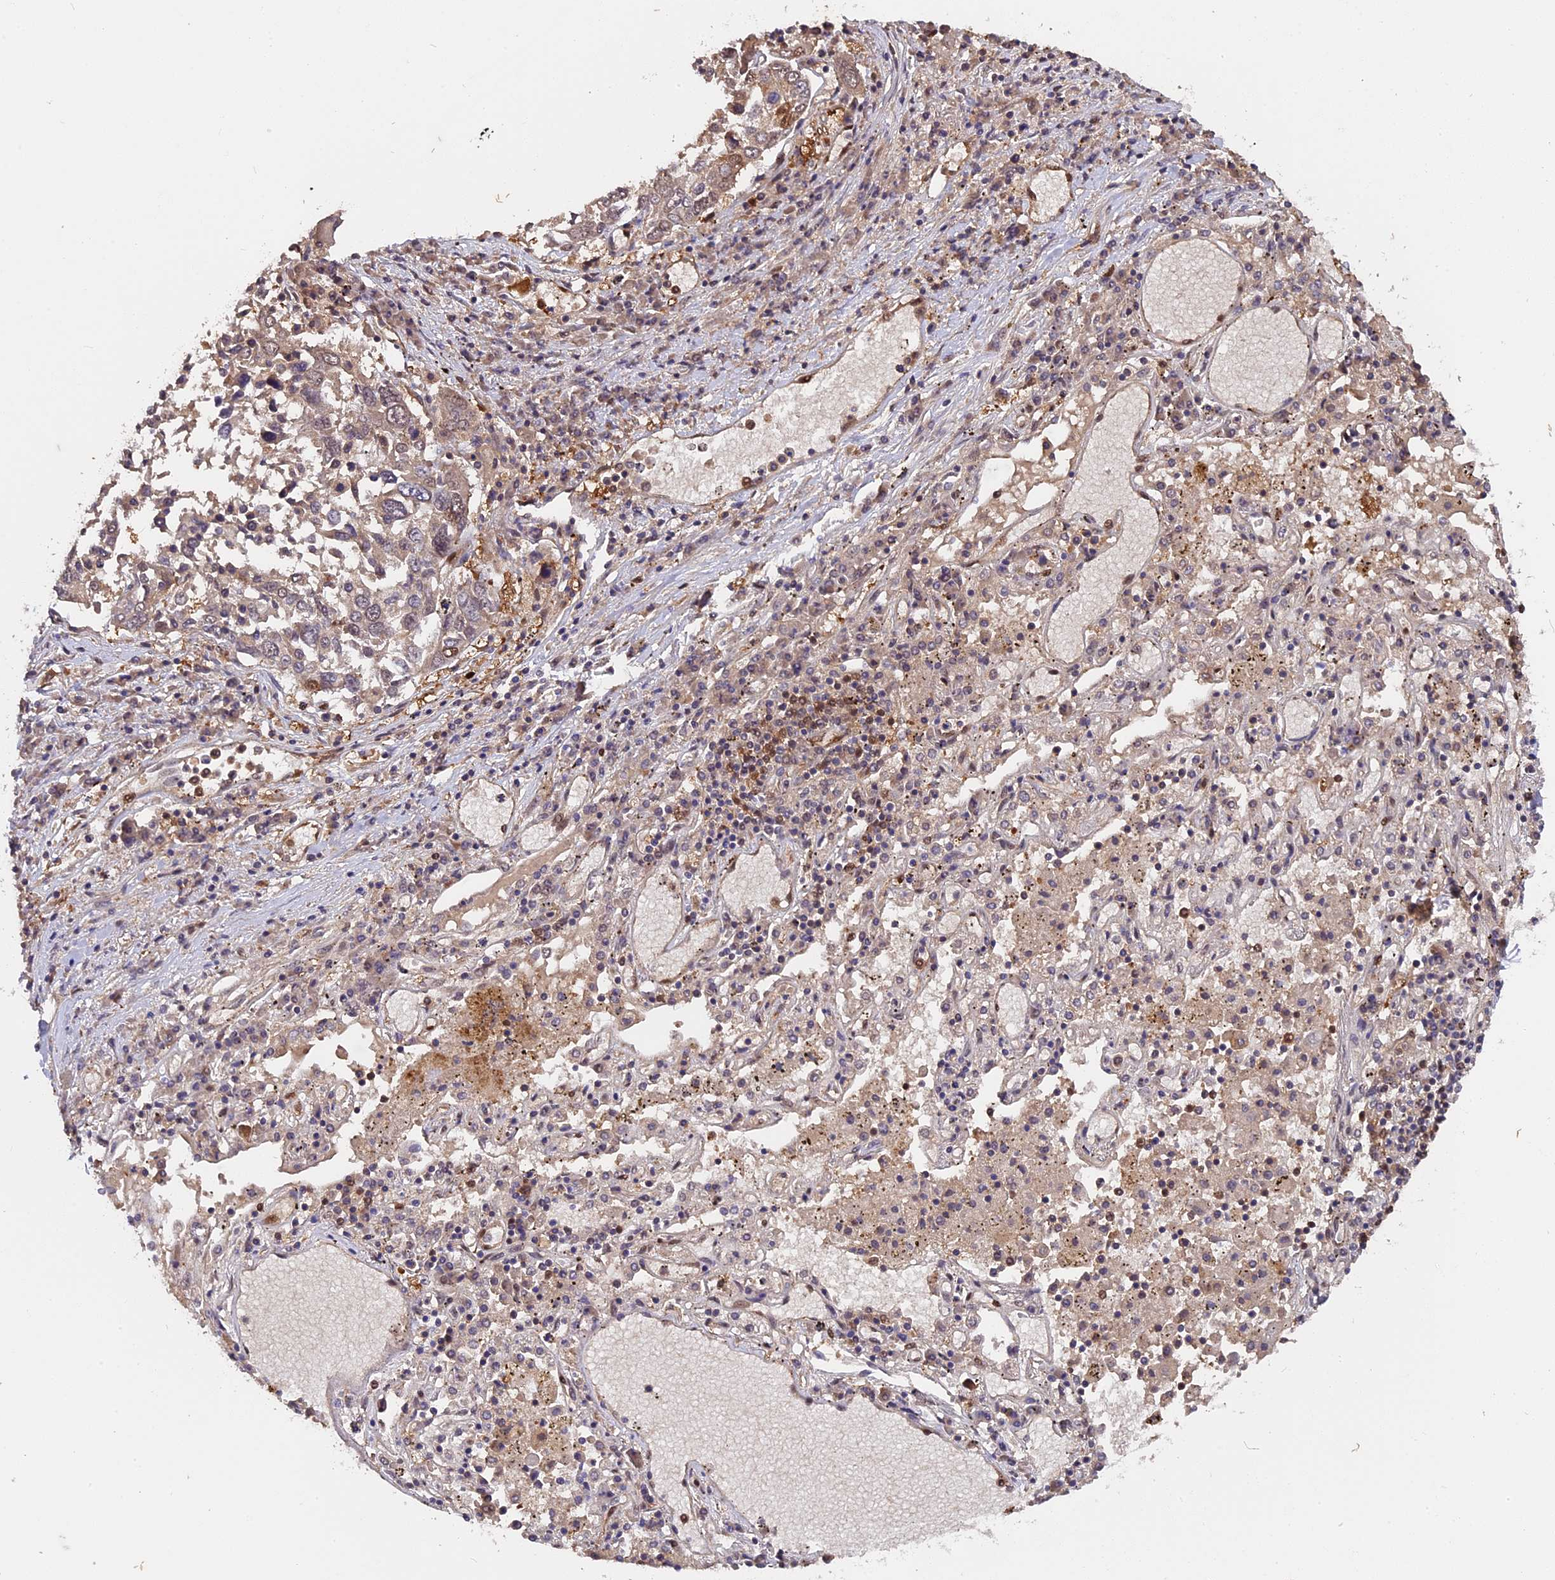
{"staining": {"intensity": "moderate", "quantity": "<25%", "location": "cytoplasmic/membranous,nuclear"}, "tissue": "lung cancer", "cell_type": "Tumor cells", "image_type": "cancer", "snomed": [{"axis": "morphology", "description": "Squamous cell carcinoma, NOS"}, {"axis": "topography", "description": "Lung"}], "caption": "There is low levels of moderate cytoplasmic/membranous and nuclear expression in tumor cells of lung squamous cell carcinoma, as demonstrated by immunohistochemical staining (brown color).", "gene": "ADRM1", "patient": {"sex": "male", "age": 65}}